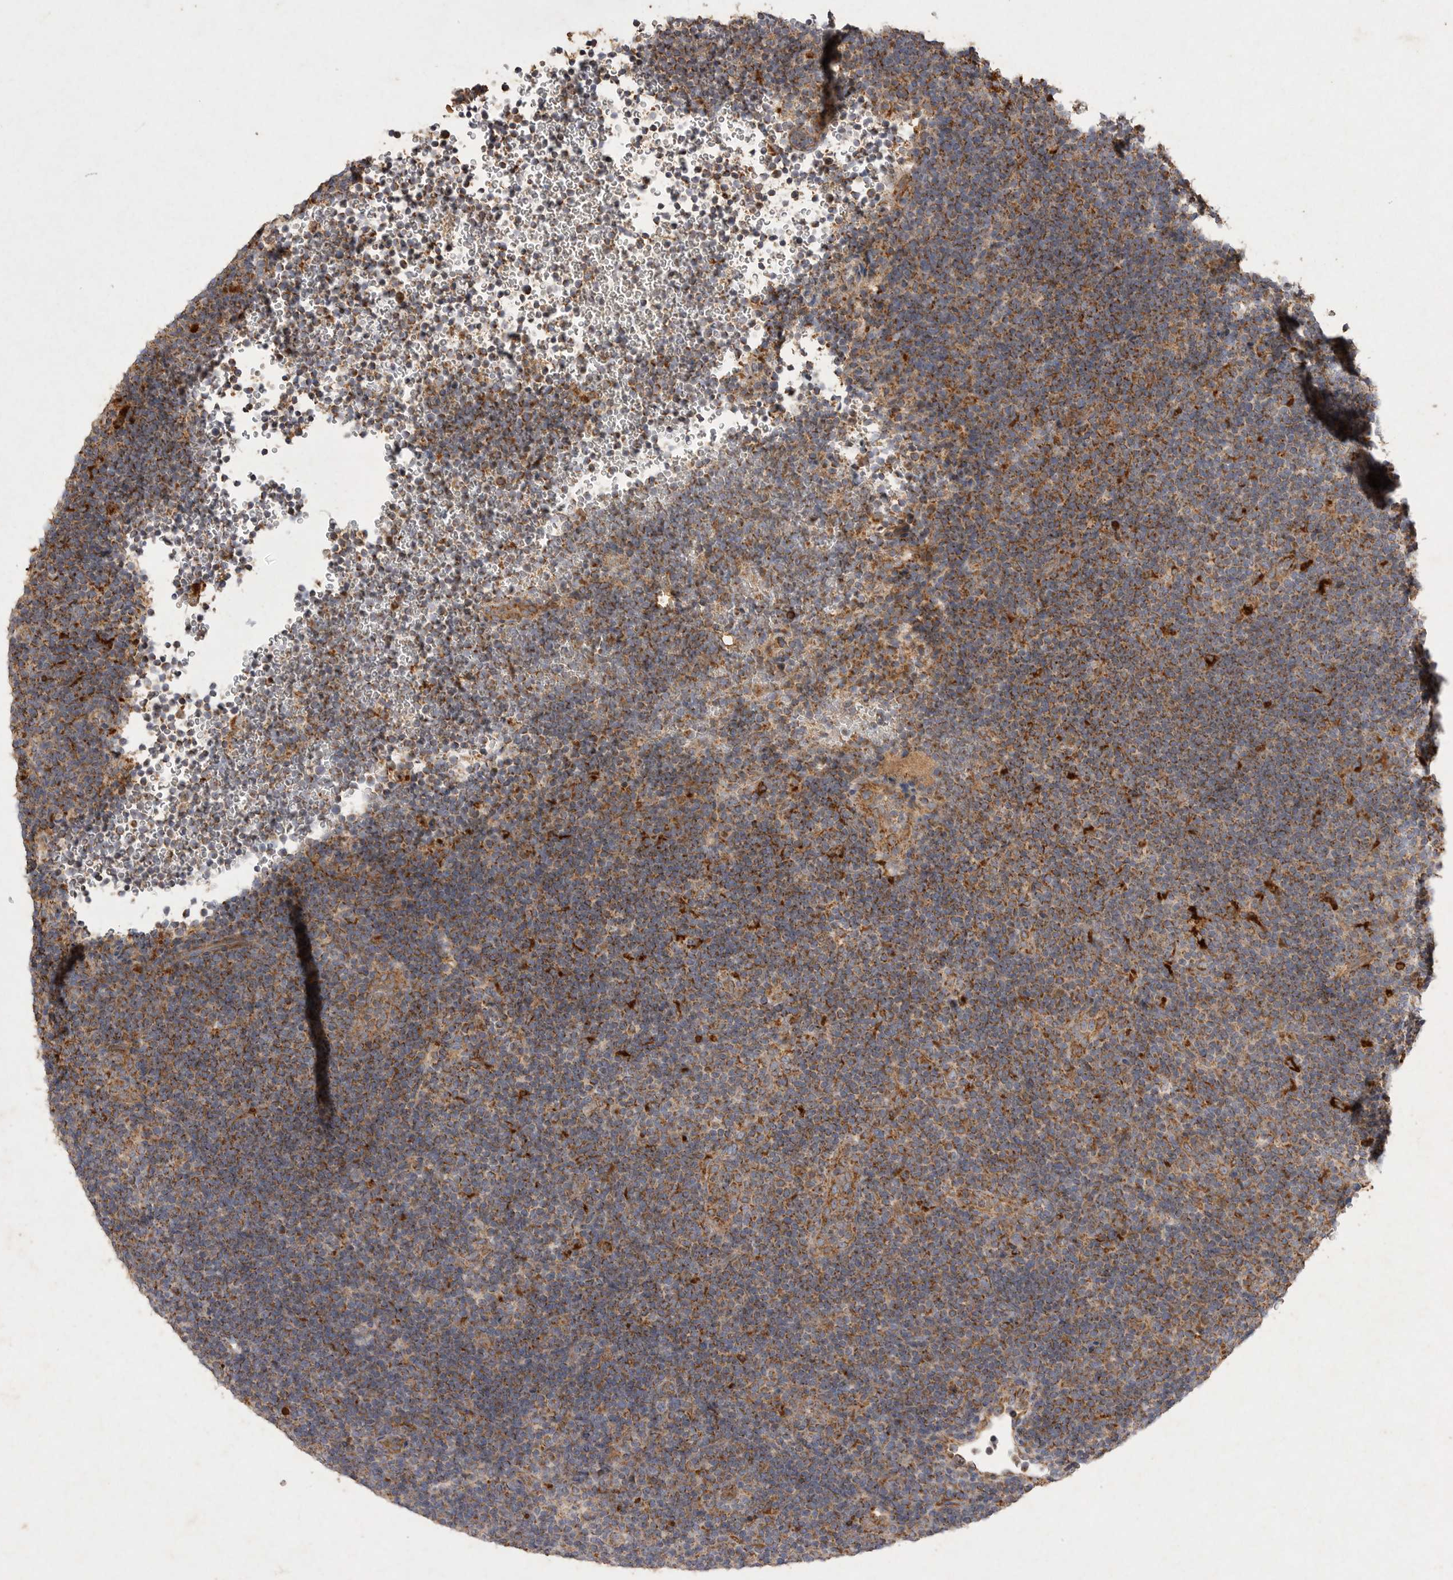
{"staining": {"intensity": "moderate", "quantity": ">75%", "location": "cytoplasmic/membranous"}, "tissue": "lymphoma", "cell_type": "Tumor cells", "image_type": "cancer", "snomed": [{"axis": "morphology", "description": "Hodgkin's disease, NOS"}, {"axis": "topography", "description": "Lymph node"}], "caption": "An IHC histopathology image of tumor tissue is shown. Protein staining in brown shows moderate cytoplasmic/membranous positivity in Hodgkin's disease within tumor cells. The protein of interest is stained brown, and the nuclei are stained in blue (DAB IHC with brightfield microscopy, high magnification).", "gene": "MRPL41", "patient": {"sex": "female", "age": 57}}